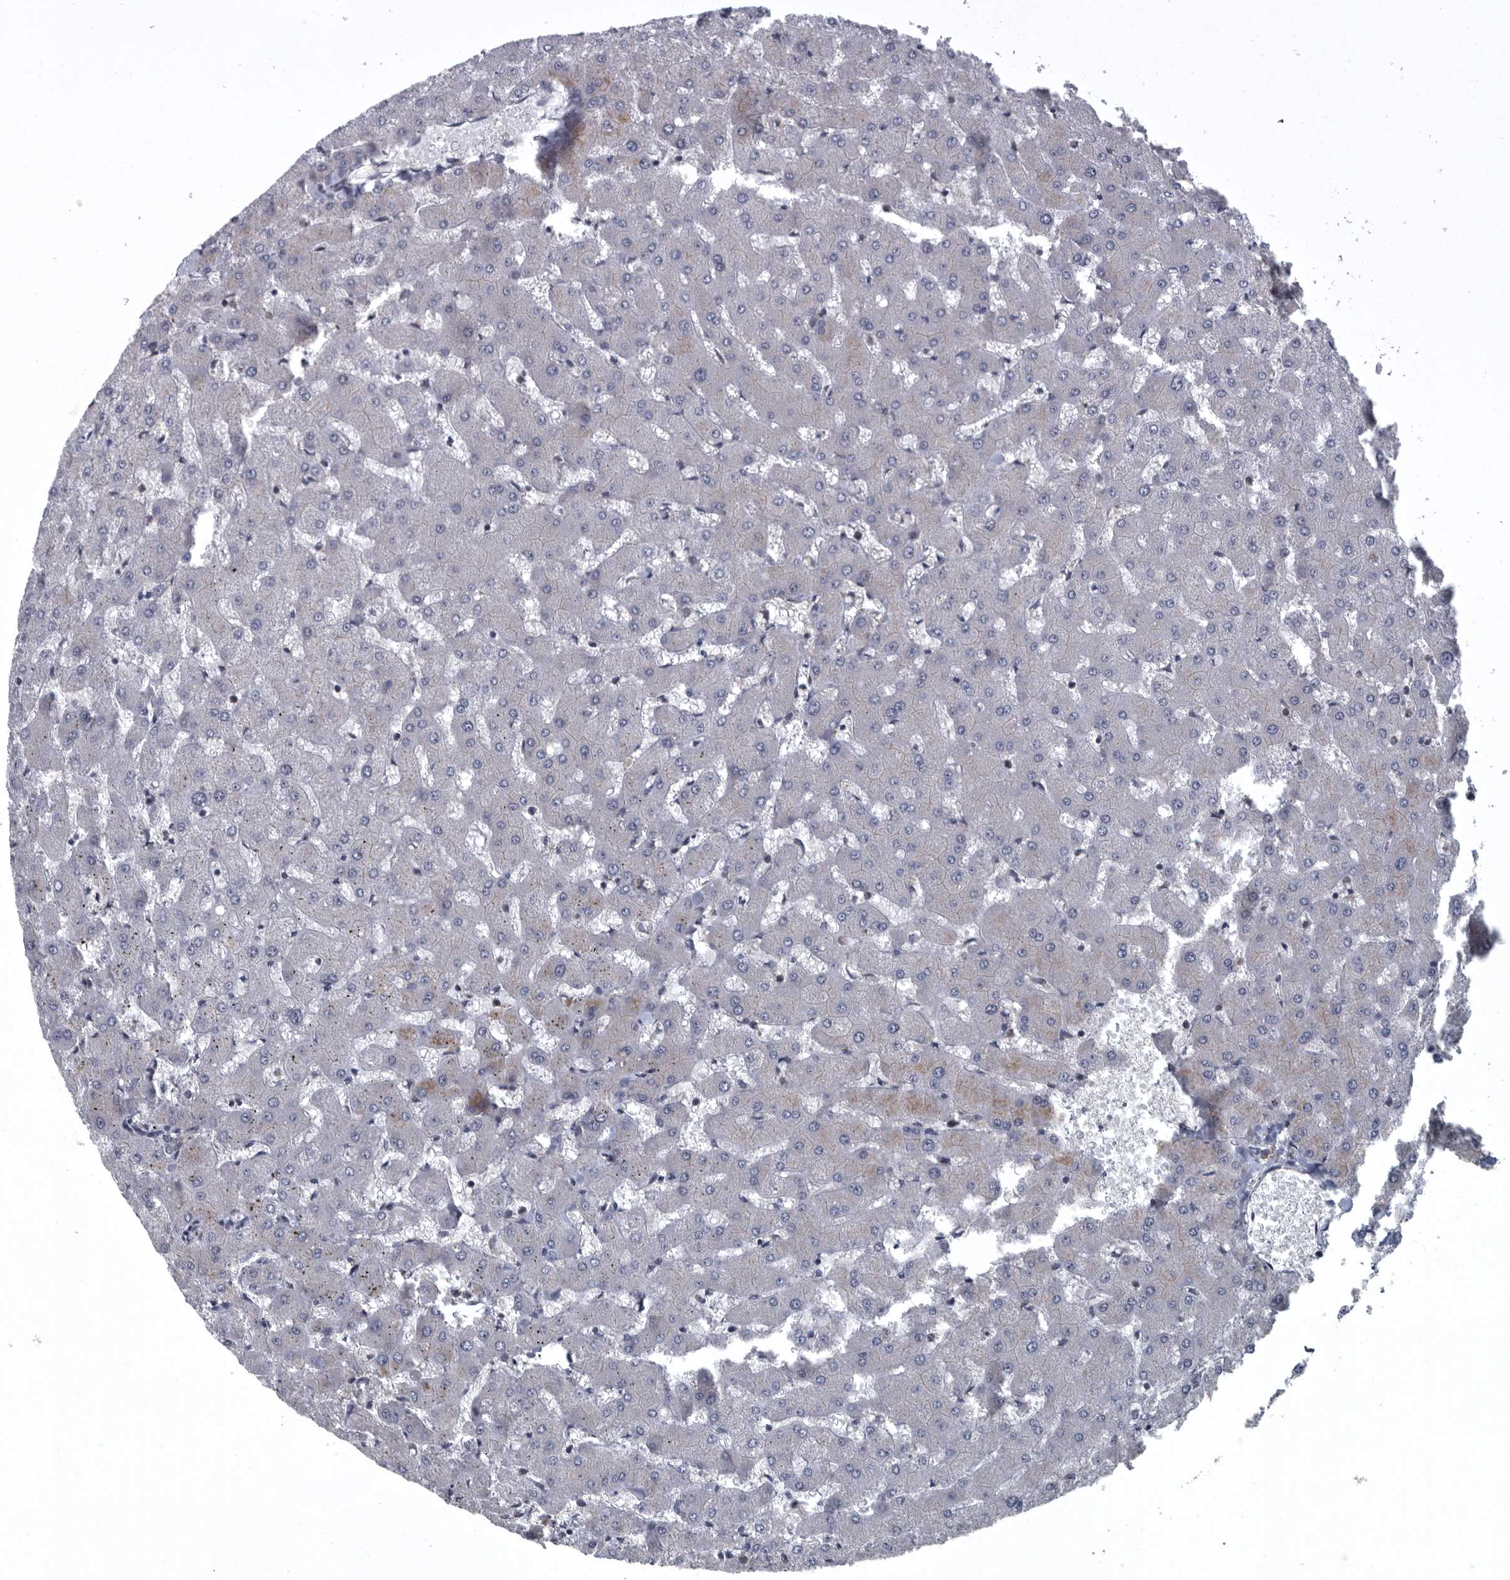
{"staining": {"intensity": "weak", "quantity": "25%-75%", "location": "nuclear"}, "tissue": "liver", "cell_type": "Cholangiocytes", "image_type": "normal", "snomed": [{"axis": "morphology", "description": "Normal tissue, NOS"}, {"axis": "topography", "description": "Liver"}], "caption": "This image reveals IHC staining of benign liver, with low weak nuclear positivity in about 25%-75% of cholangiocytes.", "gene": "SENP7", "patient": {"sex": "female", "age": 63}}